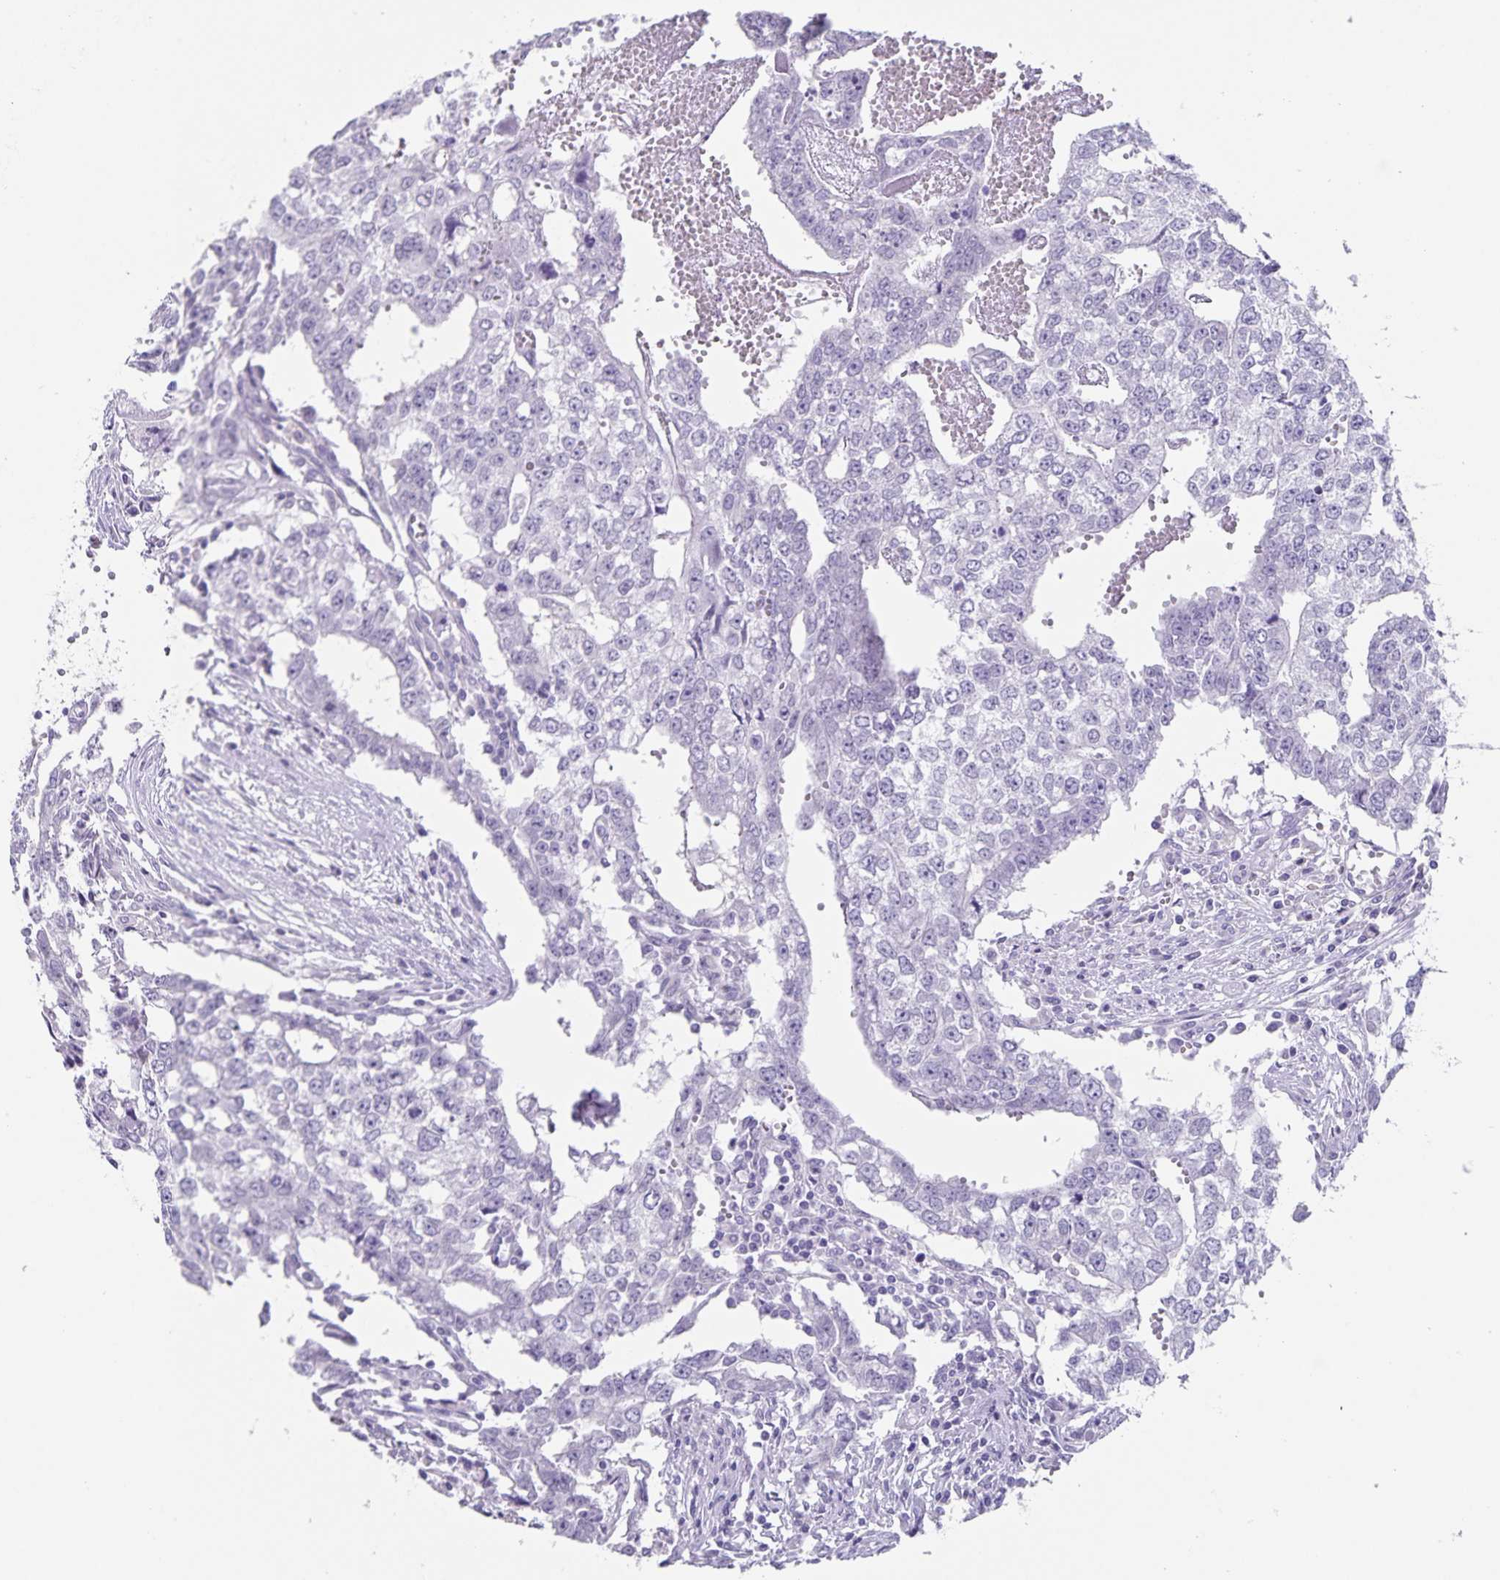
{"staining": {"intensity": "negative", "quantity": "none", "location": "none"}, "tissue": "testis cancer", "cell_type": "Tumor cells", "image_type": "cancer", "snomed": [{"axis": "morphology", "description": "Carcinoma, Embryonal, NOS"}, {"axis": "morphology", "description": "Teratoma, malignant, NOS"}, {"axis": "topography", "description": "Testis"}], "caption": "This is a histopathology image of immunohistochemistry staining of testis cancer, which shows no expression in tumor cells.", "gene": "C11orf42", "patient": {"sex": "male", "age": 24}}